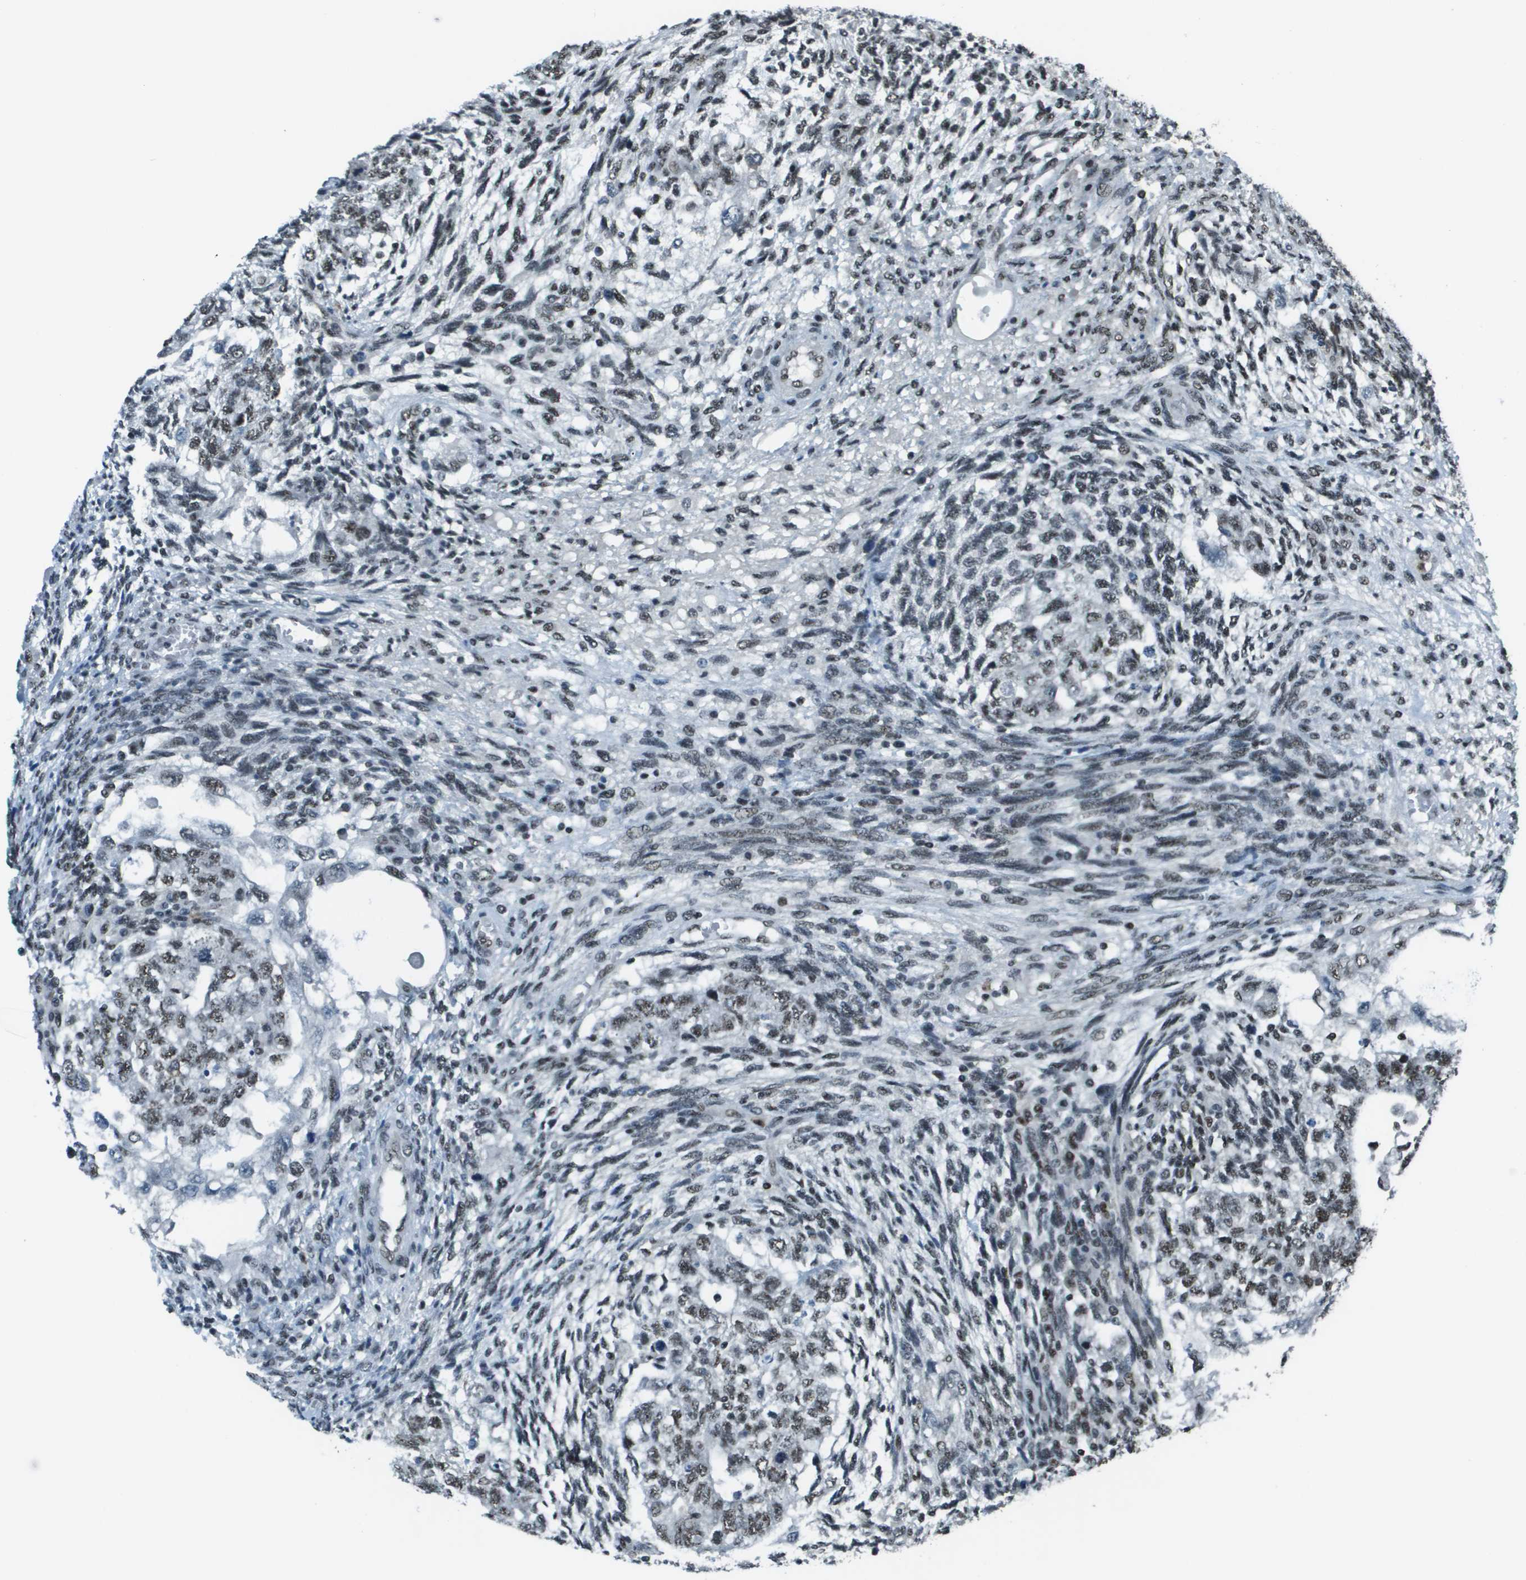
{"staining": {"intensity": "moderate", "quantity": ">75%", "location": "nuclear"}, "tissue": "testis cancer", "cell_type": "Tumor cells", "image_type": "cancer", "snomed": [{"axis": "morphology", "description": "Normal tissue, NOS"}, {"axis": "morphology", "description": "Carcinoma, Embryonal, NOS"}, {"axis": "topography", "description": "Testis"}], "caption": "Tumor cells exhibit medium levels of moderate nuclear staining in about >75% of cells in testis cancer (embryonal carcinoma). (Brightfield microscopy of DAB IHC at high magnification).", "gene": "DEPDC1", "patient": {"sex": "male", "age": 36}}